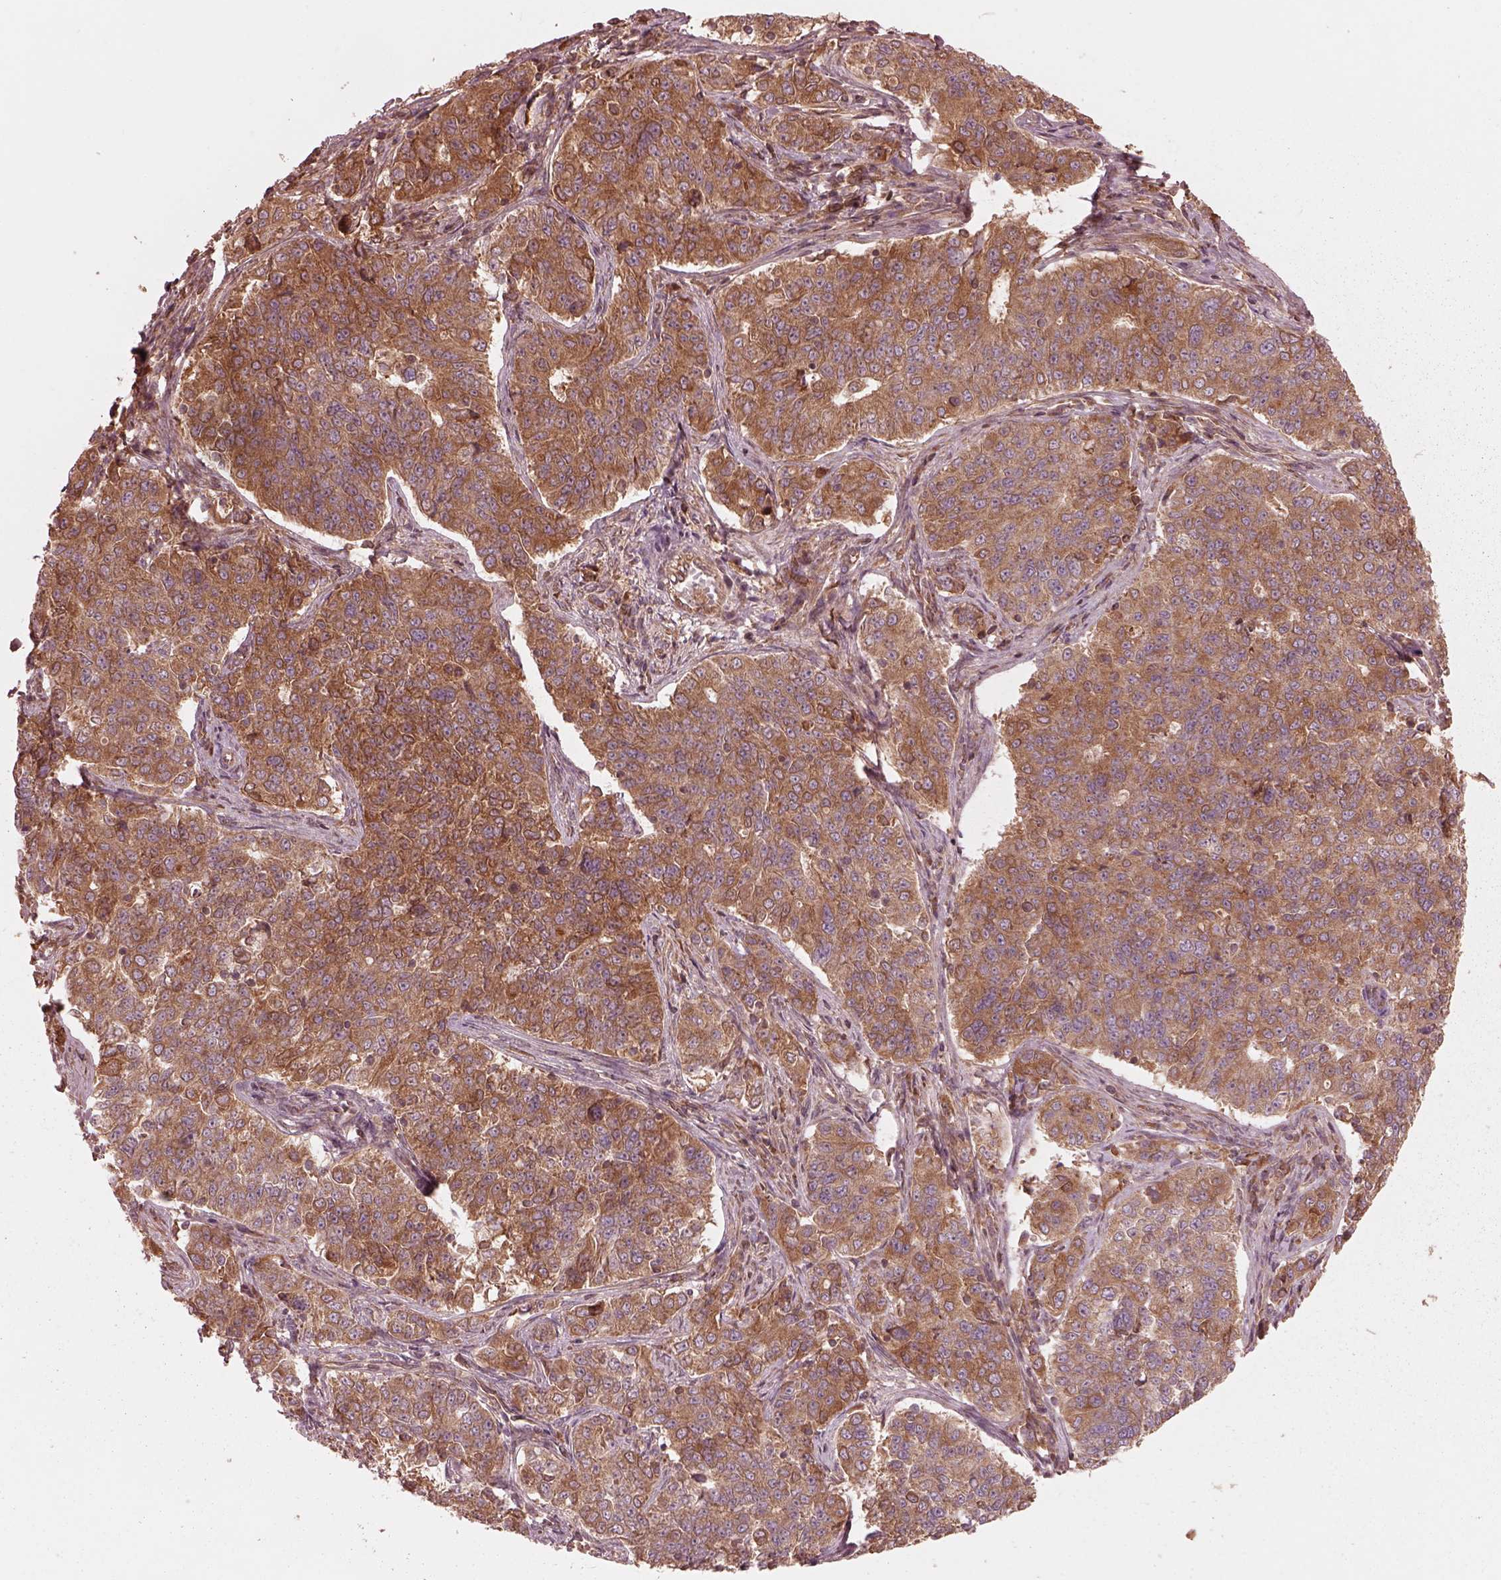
{"staining": {"intensity": "strong", "quantity": ">75%", "location": "cytoplasmic/membranous"}, "tissue": "endometrial cancer", "cell_type": "Tumor cells", "image_type": "cancer", "snomed": [{"axis": "morphology", "description": "Adenocarcinoma, NOS"}, {"axis": "topography", "description": "Endometrium"}], "caption": "The photomicrograph displays a brown stain indicating the presence of a protein in the cytoplasmic/membranous of tumor cells in endometrial adenocarcinoma. (brown staining indicates protein expression, while blue staining denotes nuclei).", "gene": "PIK3R2", "patient": {"sex": "female", "age": 43}}